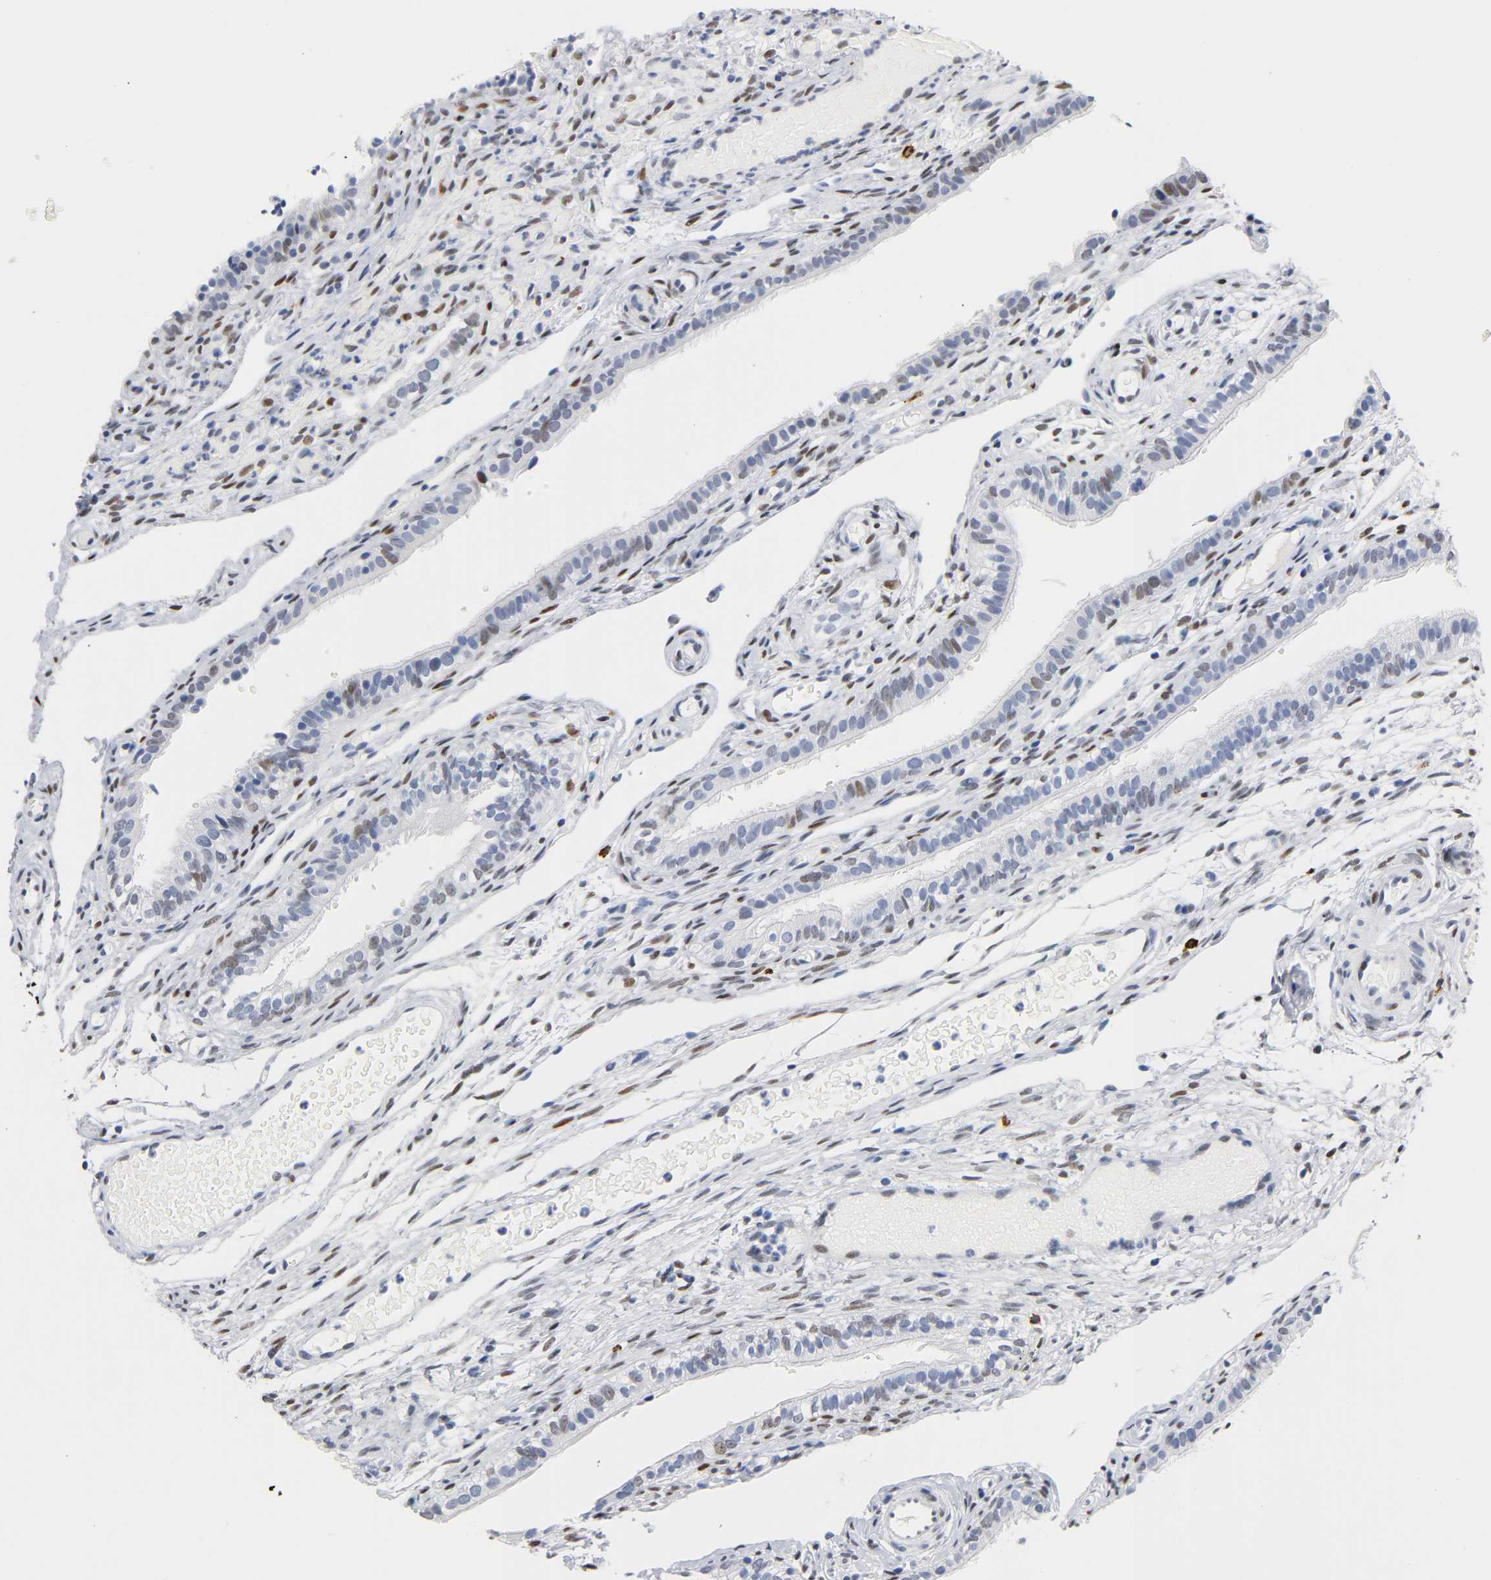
{"staining": {"intensity": "moderate", "quantity": "25%-75%", "location": "nuclear"}, "tissue": "fallopian tube", "cell_type": "Glandular cells", "image_type": "normal", "snomed": [{"axis": "morphology", "description": "Normal tissue, NOS"}, {"axis": "morphology", "description": "Dermoid, NOS"}, {"axis": "topography", "description": "Fallopian tube"}], "caption": "Fallopian tube stained with a brown dye exhibits moderate nuclear positive positivity in approximately 25%-75% of glandular cells.", "gene": "NAB2", "patient": {"sex": "female", "age": 33}}